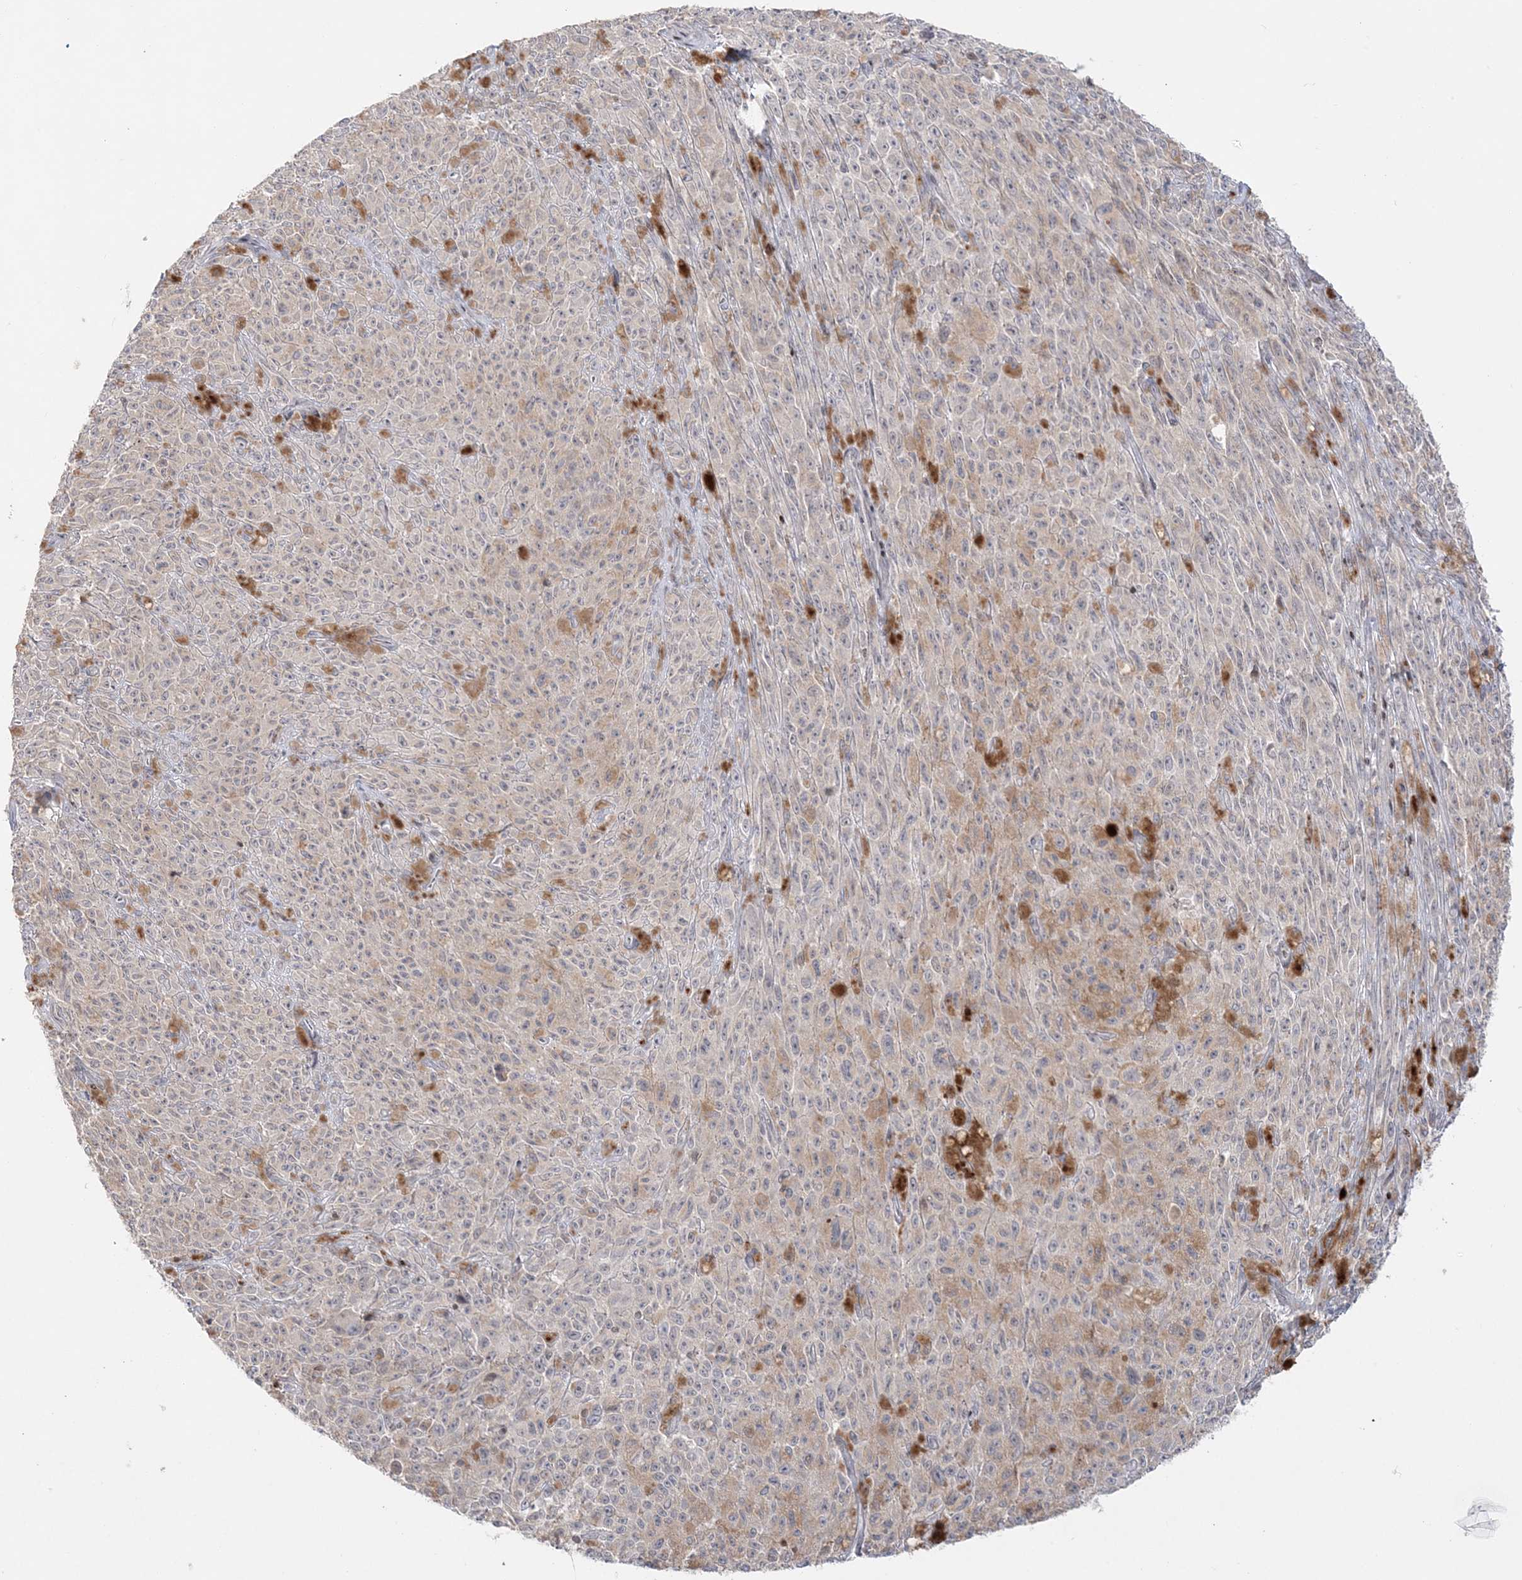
{"staining": {"intensity": "negative", "quantity": "none", "location": "none"}, "tissue": "melanoma", "cell_type": "Tumor cells", "image_type": "cancer", "snomed": [{"axis": "morphology", "description": "Malignant melanoma, NOS"}, {"axis": "topography", "description": "Skin"}], "caption": "Human malignant melanoma stained for a protein using immunohistochemistry (IHC) shows no positivity in tumor cells.", "gene": "SH3BP4", "patient": {"sex": "female", "age": 82}}